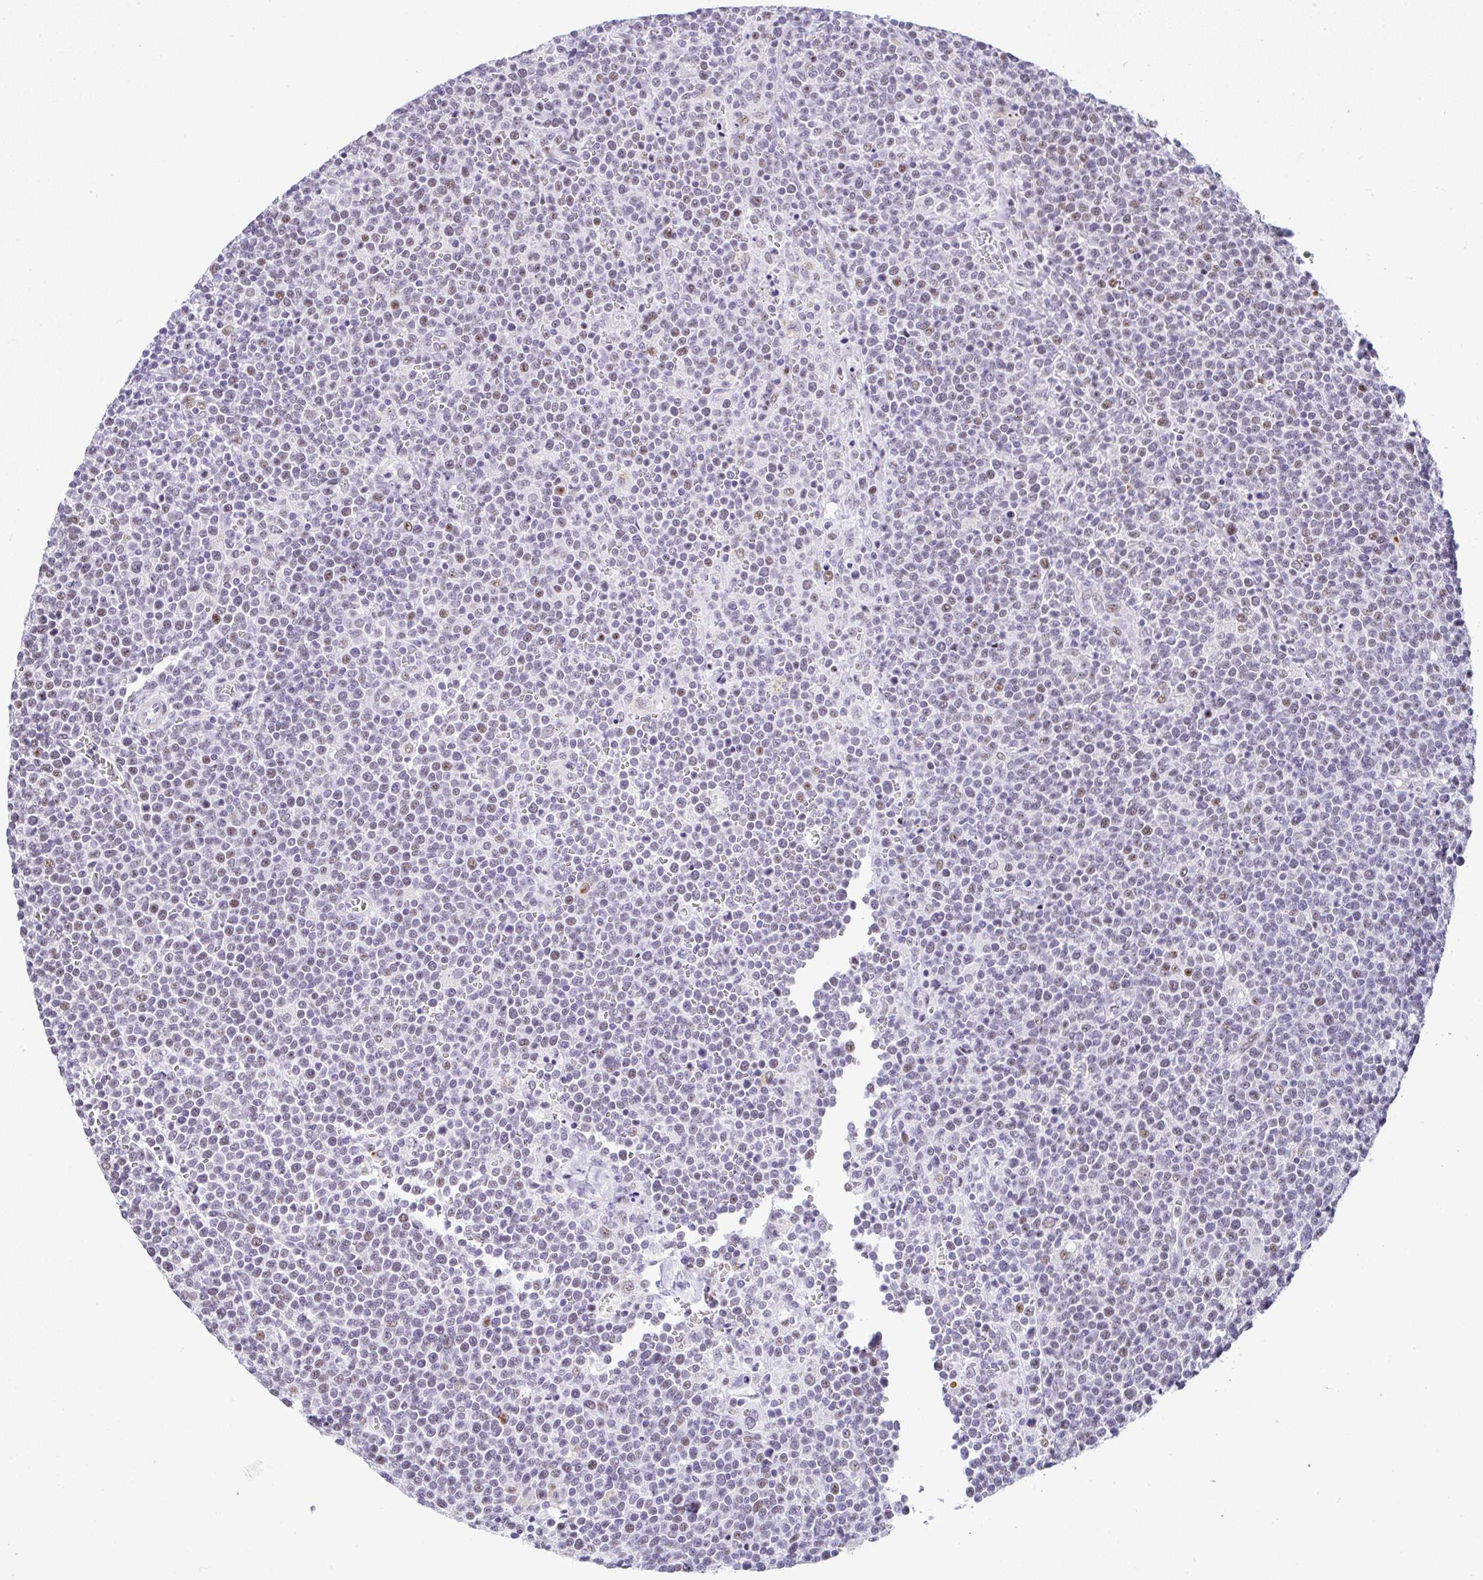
{"staining": {"intensity": "moderate", "quantity": "<25%", "location": "nuclear"}, "tissue": "lymphoma", "cell_type": "Tumor cells", "image_type": "cancer", "snomed": [{"axis": "morphology", "description": "Malignant lymphoma, non-Hodgkin's type, High grade"}, {"axis": "topography", "description": "Lymph node"}], "caption": "Lymphoma stained with DAB immunohistochemistry demonstrates low levels of moderate nuclear positivity in approximately <25% of tumor cells.", "gene": "NR1D2", "patient": {"sex": "male", "age": 61}}